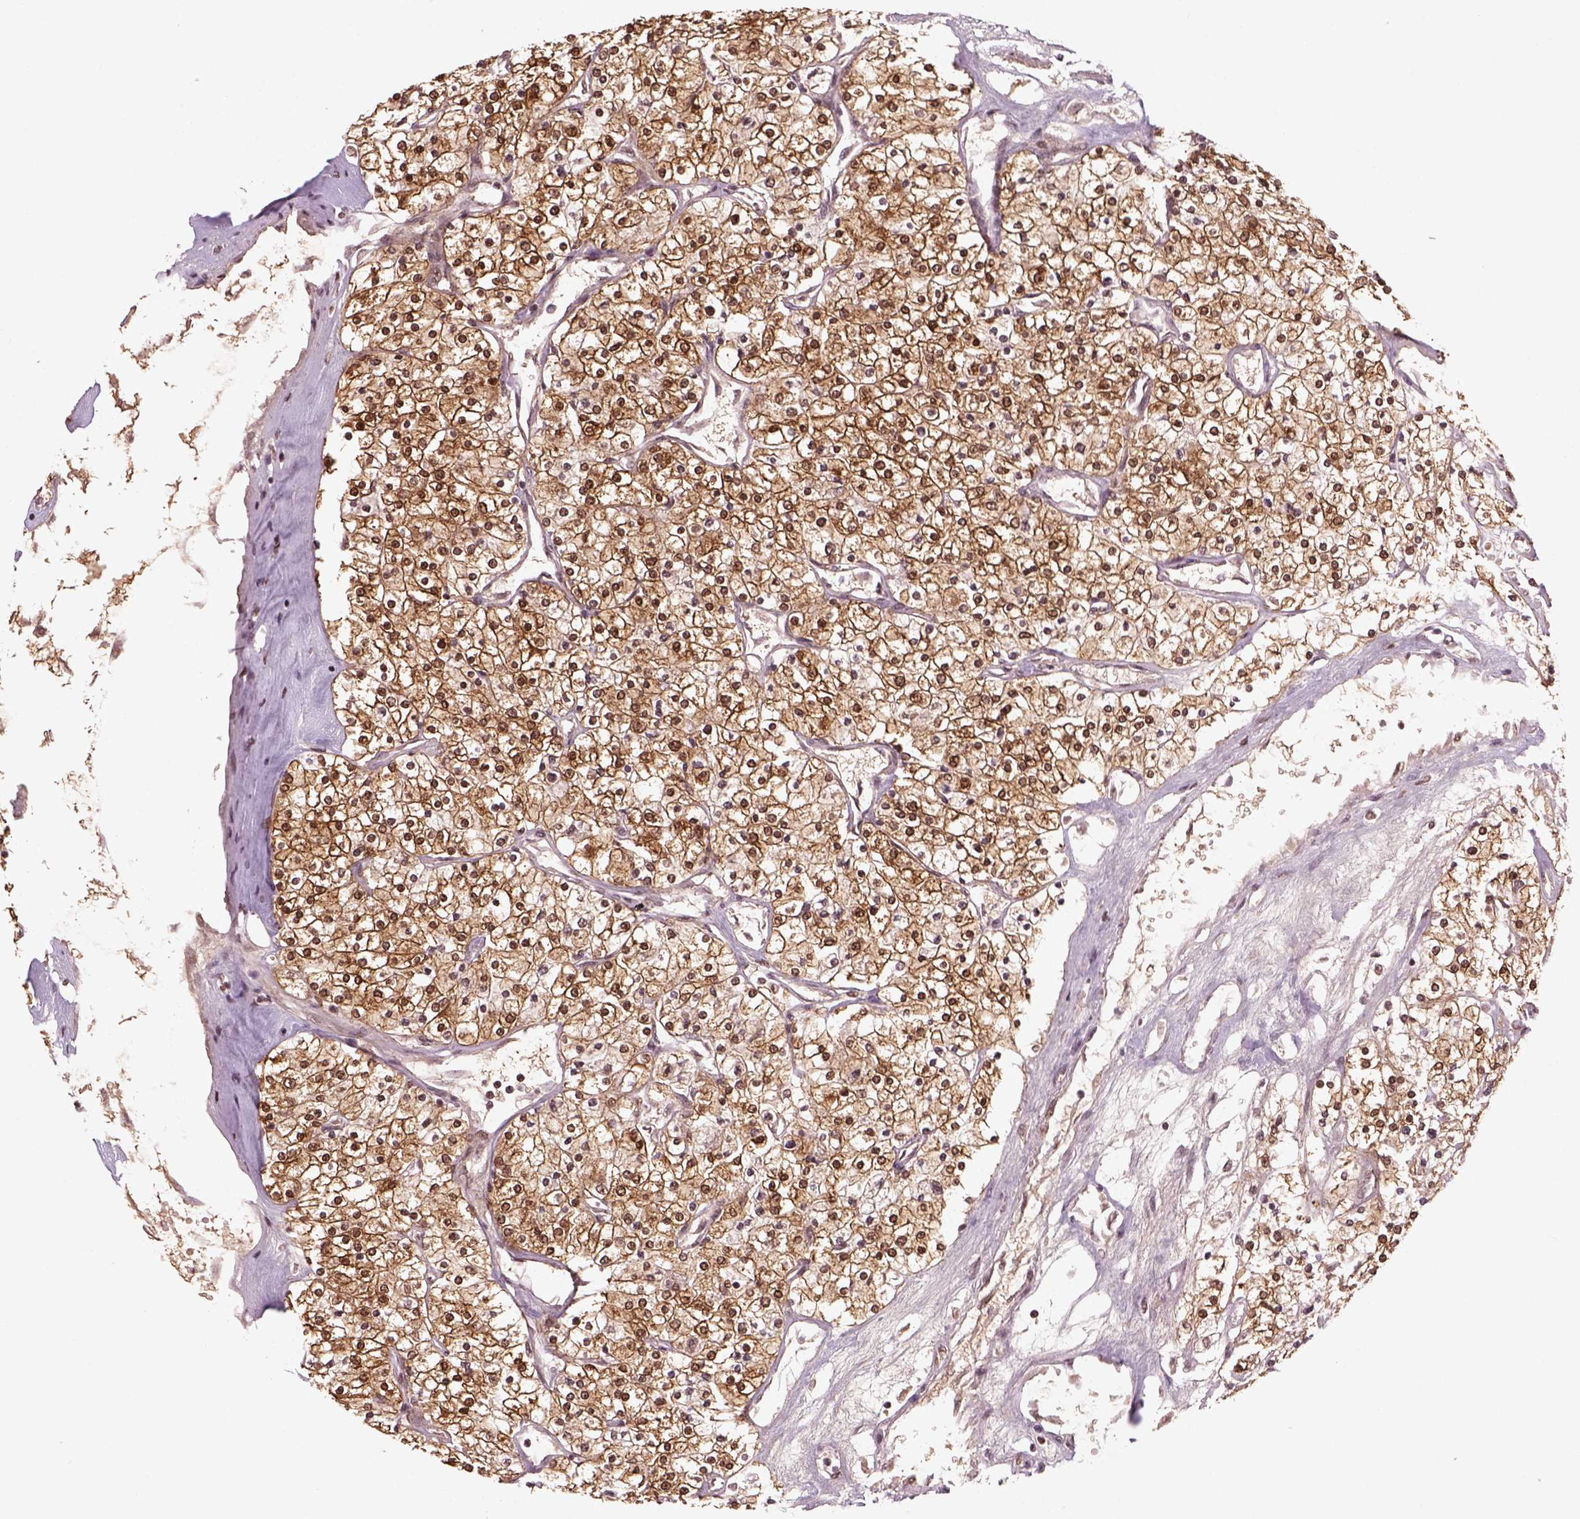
{"staining": {"intensity": "strong", "quantity": ">75%", "location": "cytoplasmic/membranous,nuclear"}, "tissue": "renal cancer", "cell_type": "Tumor cells", "image_type": "cancer", "snomed": [{"axis": "morphology", "description": "Adenocarcinoma, NOS"}, {"axis": "topography", "description": "Kidney"}], "caption": "This is a histology image of immunohistochemistry (IHC) staining of renal cancer (adenocarcinoma), which shows strong expression in the cytoplasmic/membranous and nuclear of tumor cells.", "gene": "GOT1", "patient": {"sex": "male", "age": 80}}